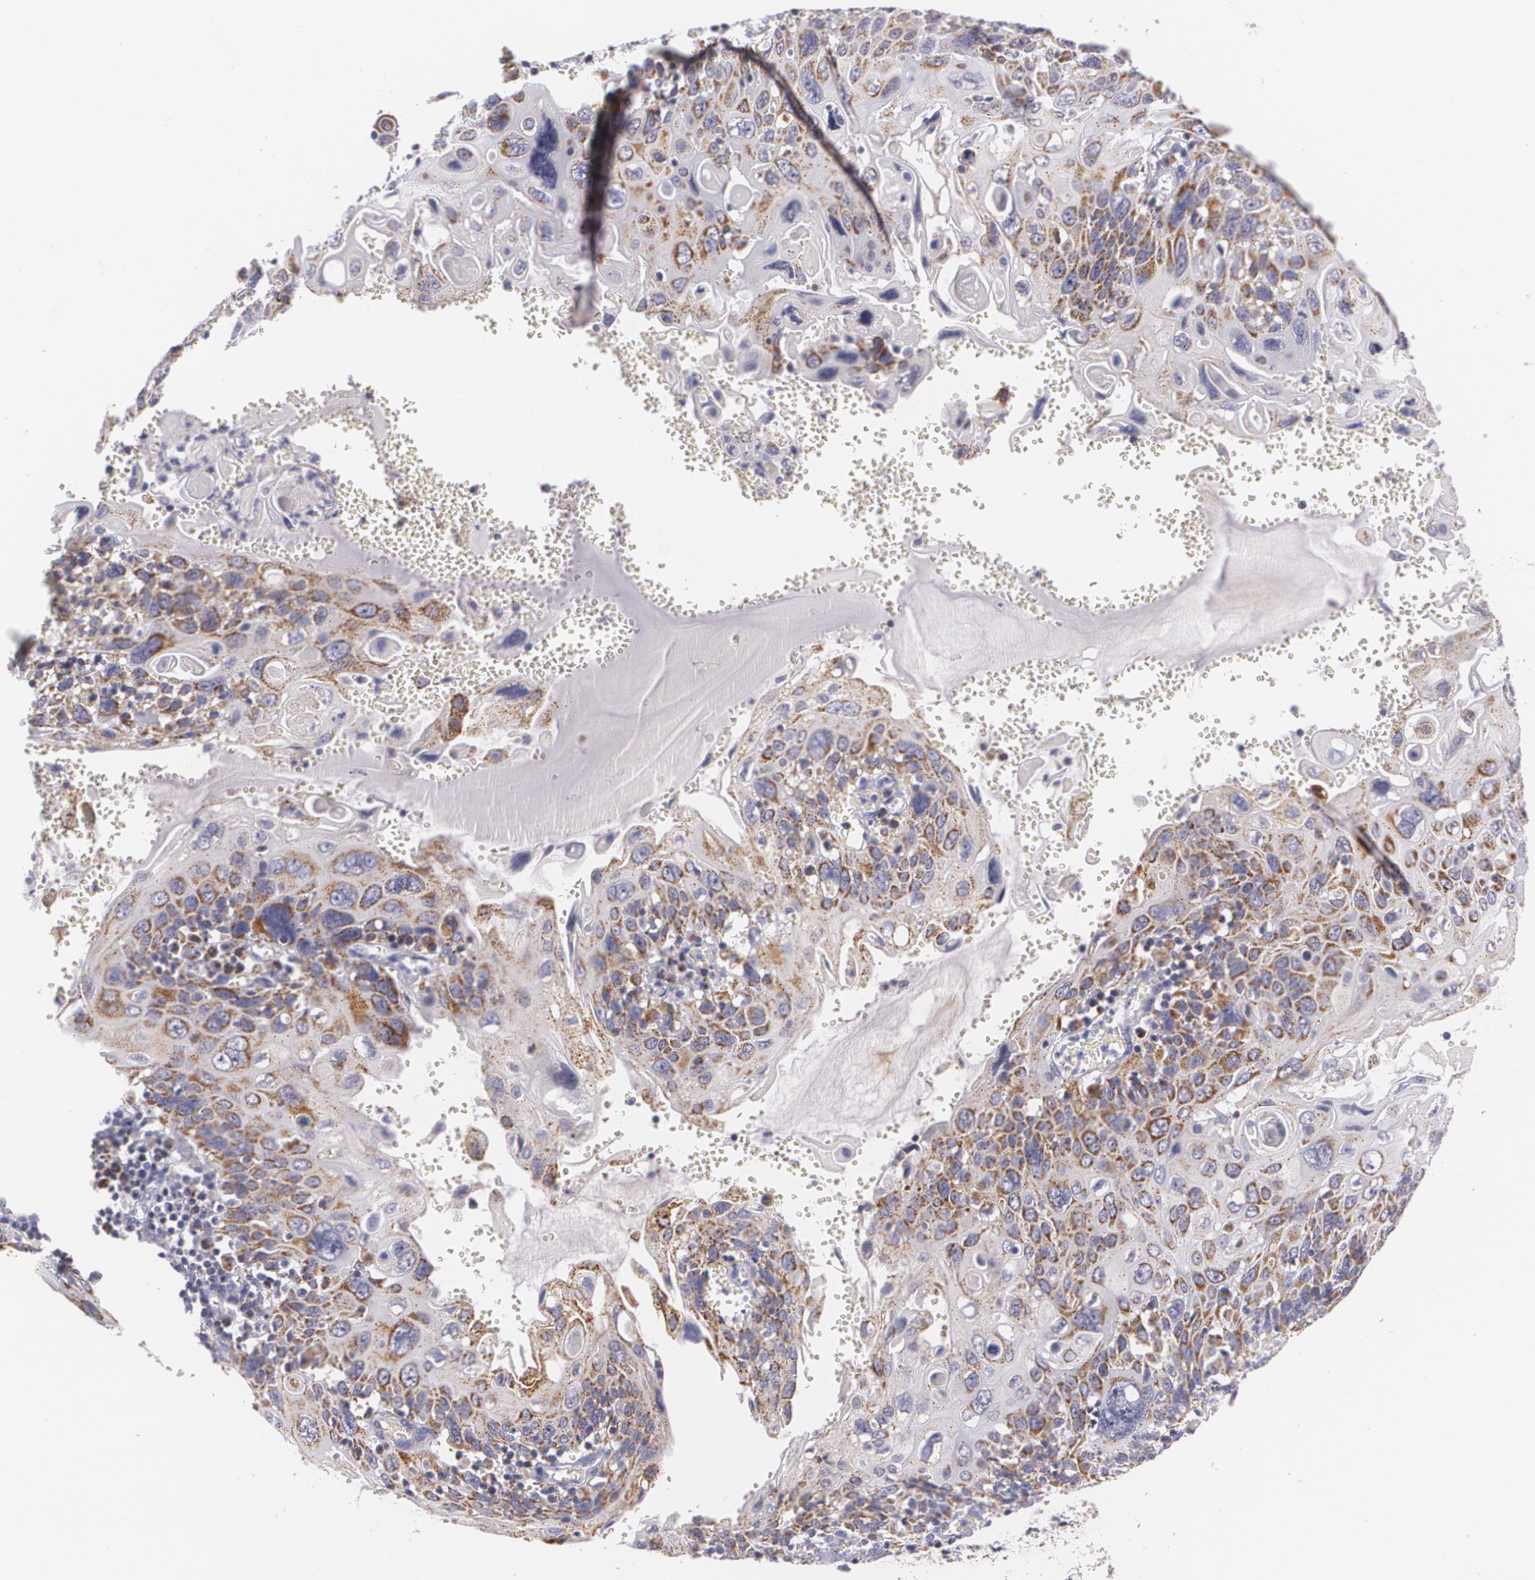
{"staining": {"intensity": "moderate", "quantity": ">75%", "location": "cytoplasmic/membranous"}, "tissue": "cervical cancer", "cell_type": "Tumor cells", "image_type": "cancer", "snomed": [{"axis": "morphology", "description": "Squamous cell carcinoma, NOS"}, {"axis": "topography", "description": "Cervix"}], "caption": "Approximately >75% of tumor cells in cervical cancer exhibit moderate cytoplasmic/membranous protein expression as visualized by brown immunohistochemical staining.", "gene": "CILK1", "patient": {"sex": "female", "age": 54}}